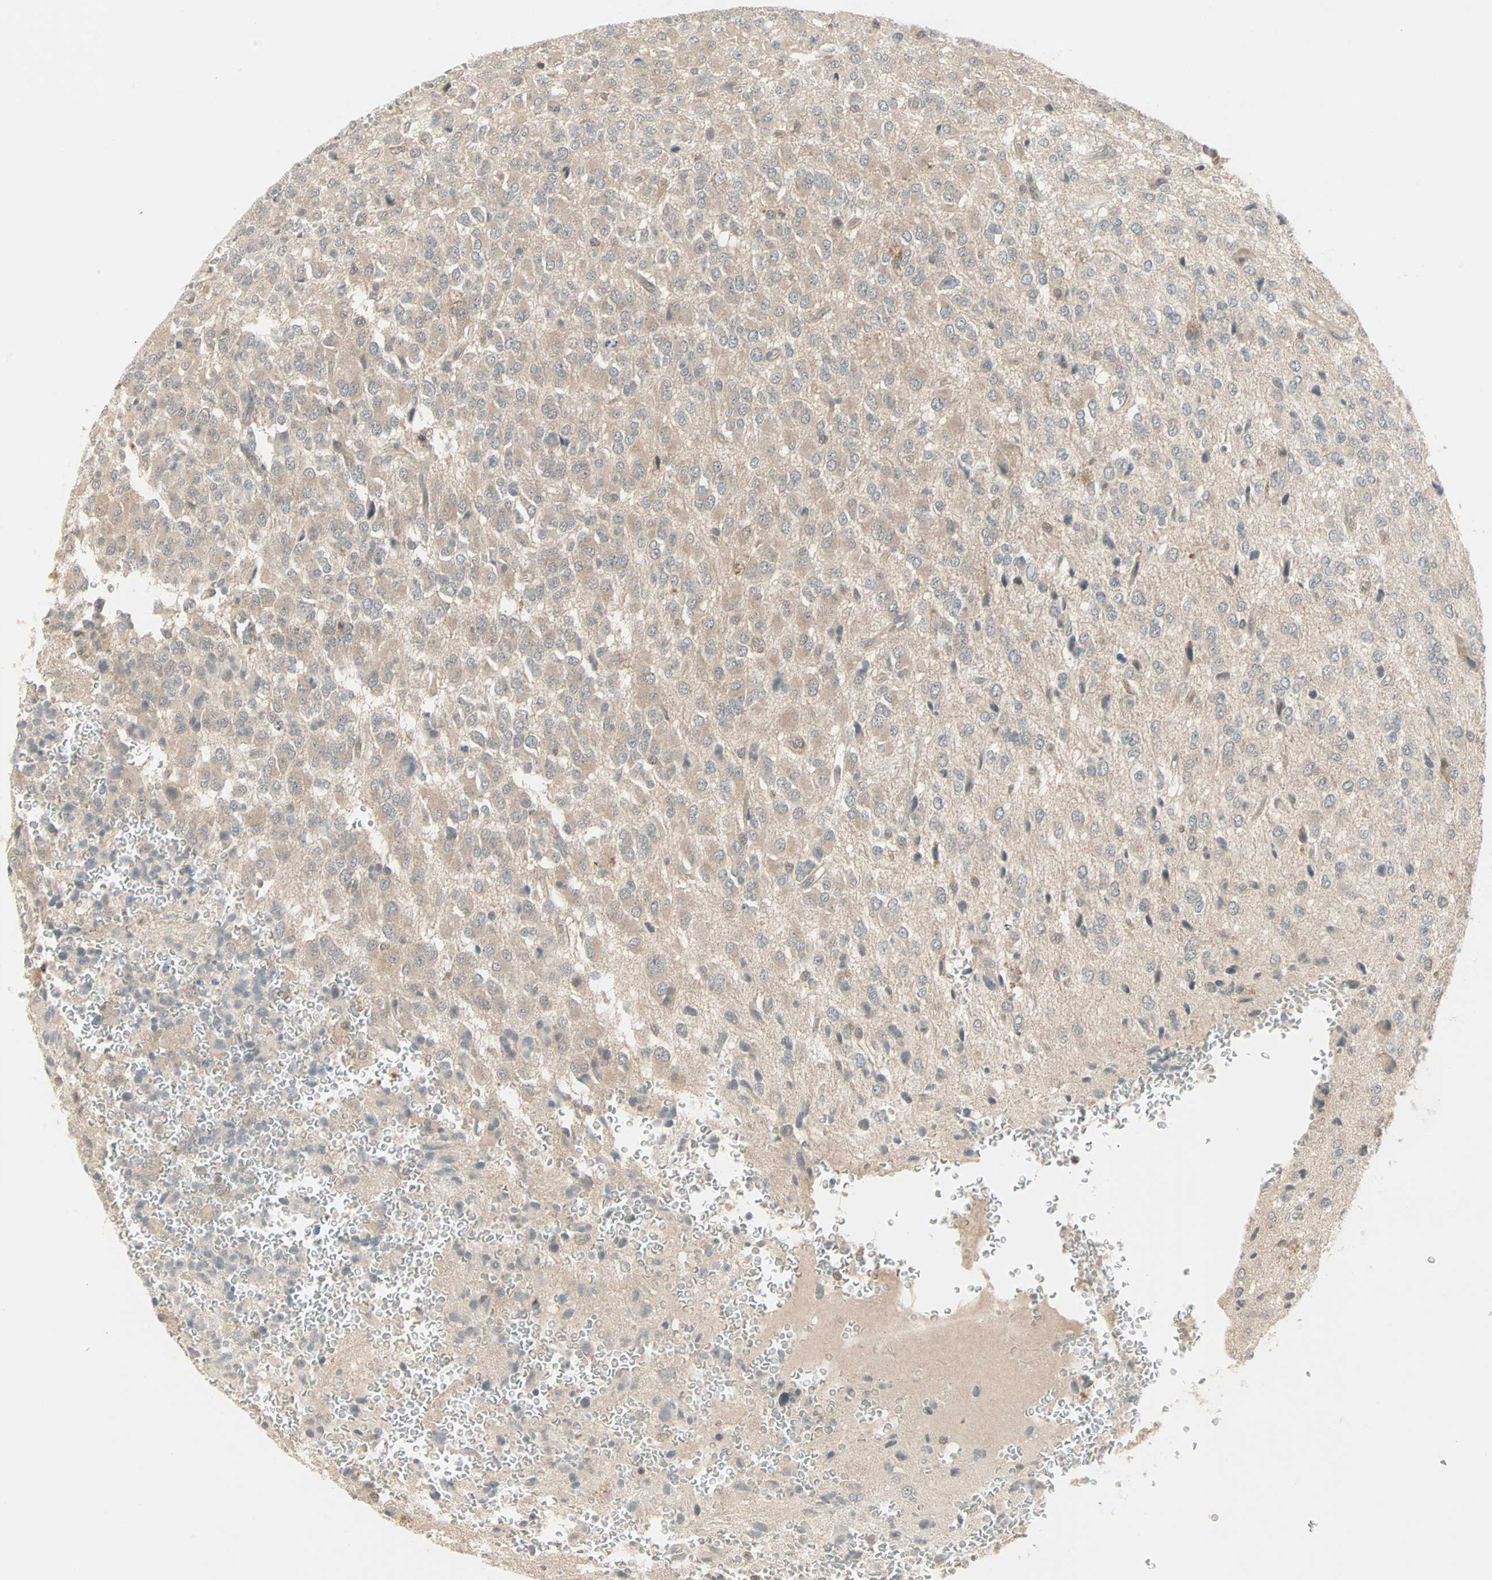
{"staining": {"intensity": "weak", "quantity": ">75%", "location": "cytoplasmic/membranous"}, "tissue": "glioma", "cell_type": "Tumor cells", "image_type": "cancer", "snomed": [{"axis": "morphology", "description": "Glioma, malignant, High grade"}, {"axis": "topography", "description": "pancreas cauda"}], "caption": "A histopathology image of human glioma stained for a protein shows weak cytoplasmic/membranous brown staining in tumor cells. Using DAB (brown) and hematoxylin (blue) stains, captured at high magnification using brightfield microscopy.", "gene": "PTPA", "patient": {"sex": "male", "age": 60}}